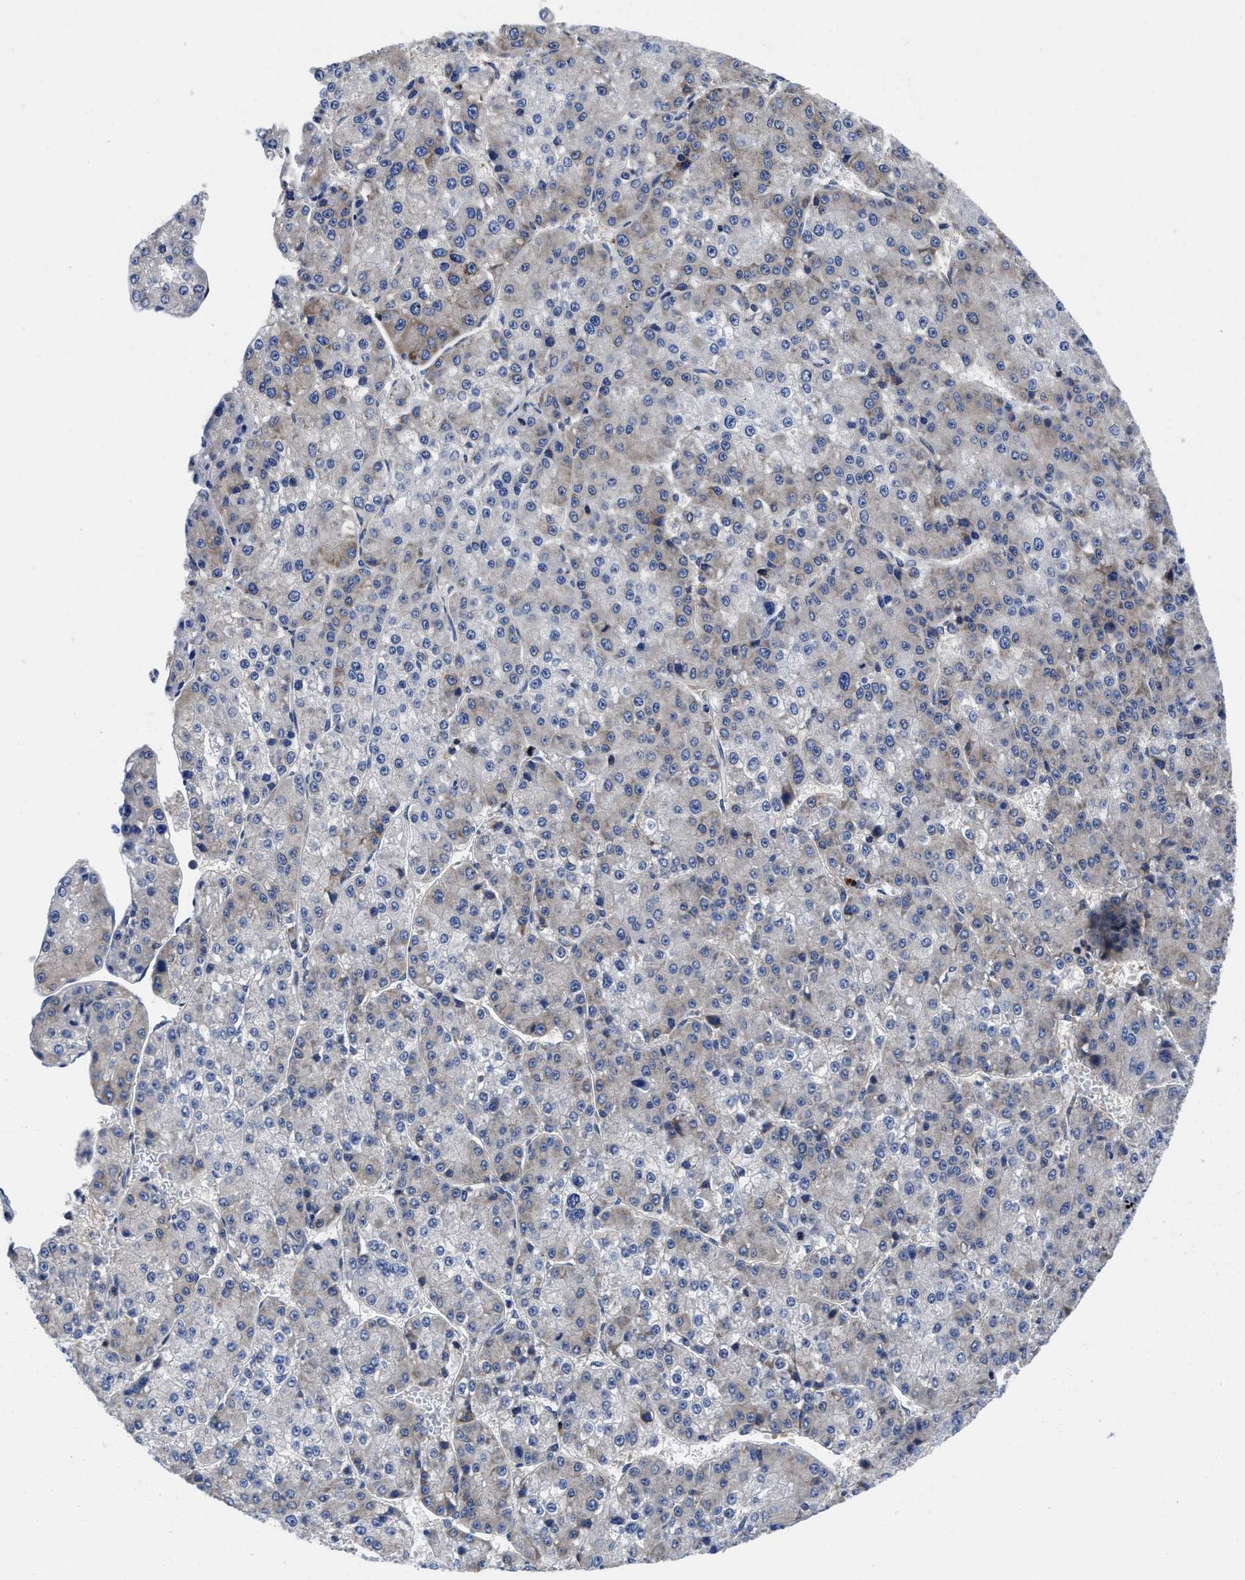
{"staining": {"intensity": "weak", "quantity": "<25%", "location": "cytoplasmic/membranous"}, "tissue": "liver cancer", "cell_type": "Tumor cells", "image_type": "cancer", "snomed": [{"axis": "morphology", "description": "Carcinoma, Hepatocellular, NOS"}, {"axis": "topography", "description": "Liver"}], "caption": "The micrograph shows no significant expression in tumor cells of hepatocellular carcinoma (liver).", "gene": "YARS1", "patient": {"sex": "female", "age": 73}}